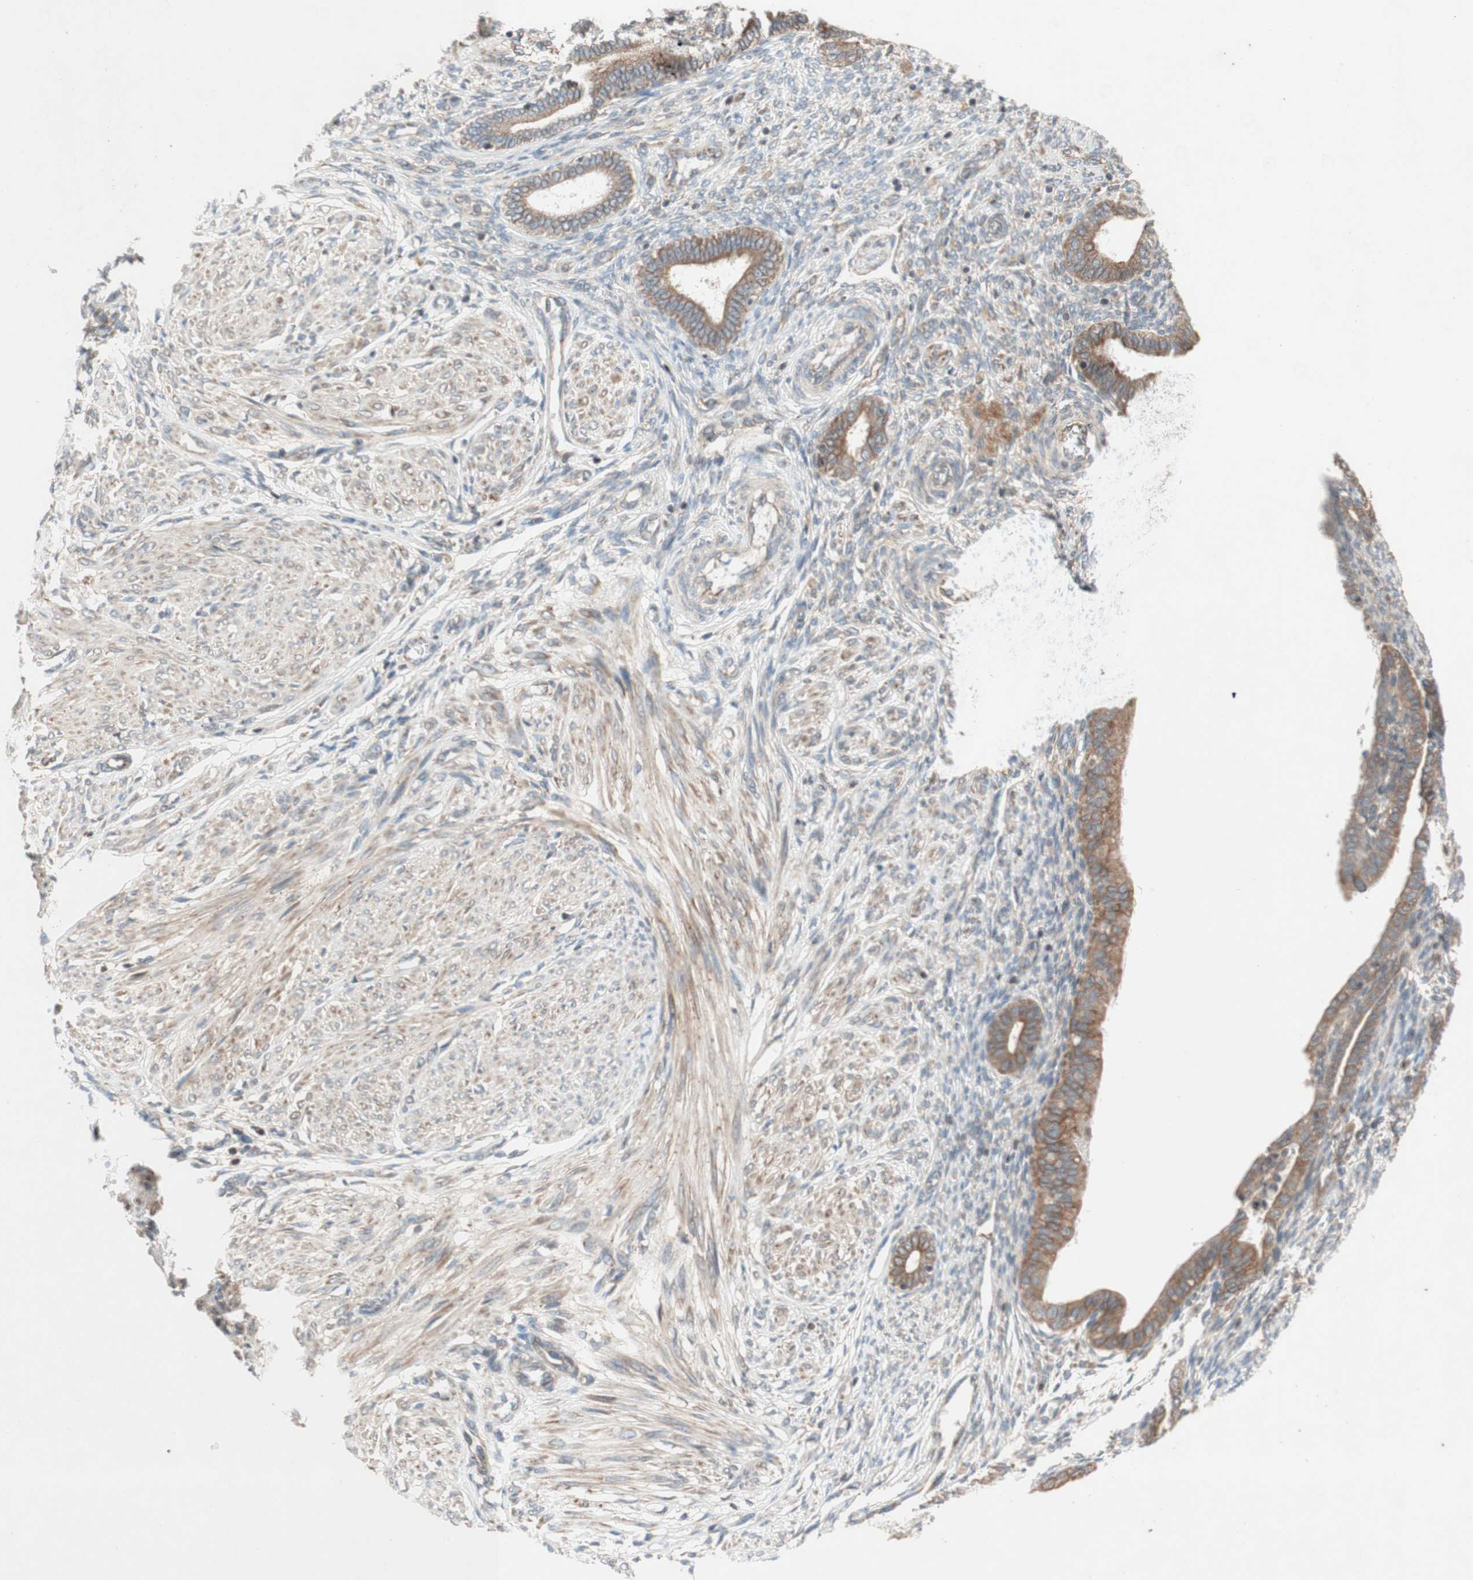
{"staining": {"intensity": "weak", "quantity": "<25%", "location": "cytoplasmic/membranous"}, "tissue": "endometrium", "cell_type": "Cells in endometrial stroma", "image_type": "normal", "snomed": [{"axis": "morphology", "description": "Normal tissue, NOS"}, {"axis": "topography", "description": "Endometrium"}], "caption": "Immunohistochemical staining of benign endometrium reveals no significant expression in cells in endometrial stroma. (Stains: DAB immunohistochemistry with hematoxylin counter stain, Microscopy: brightfield microscopy at high magnification).", "gene": "SOCS2", "patient": {"sex": "female", "age": 72}}